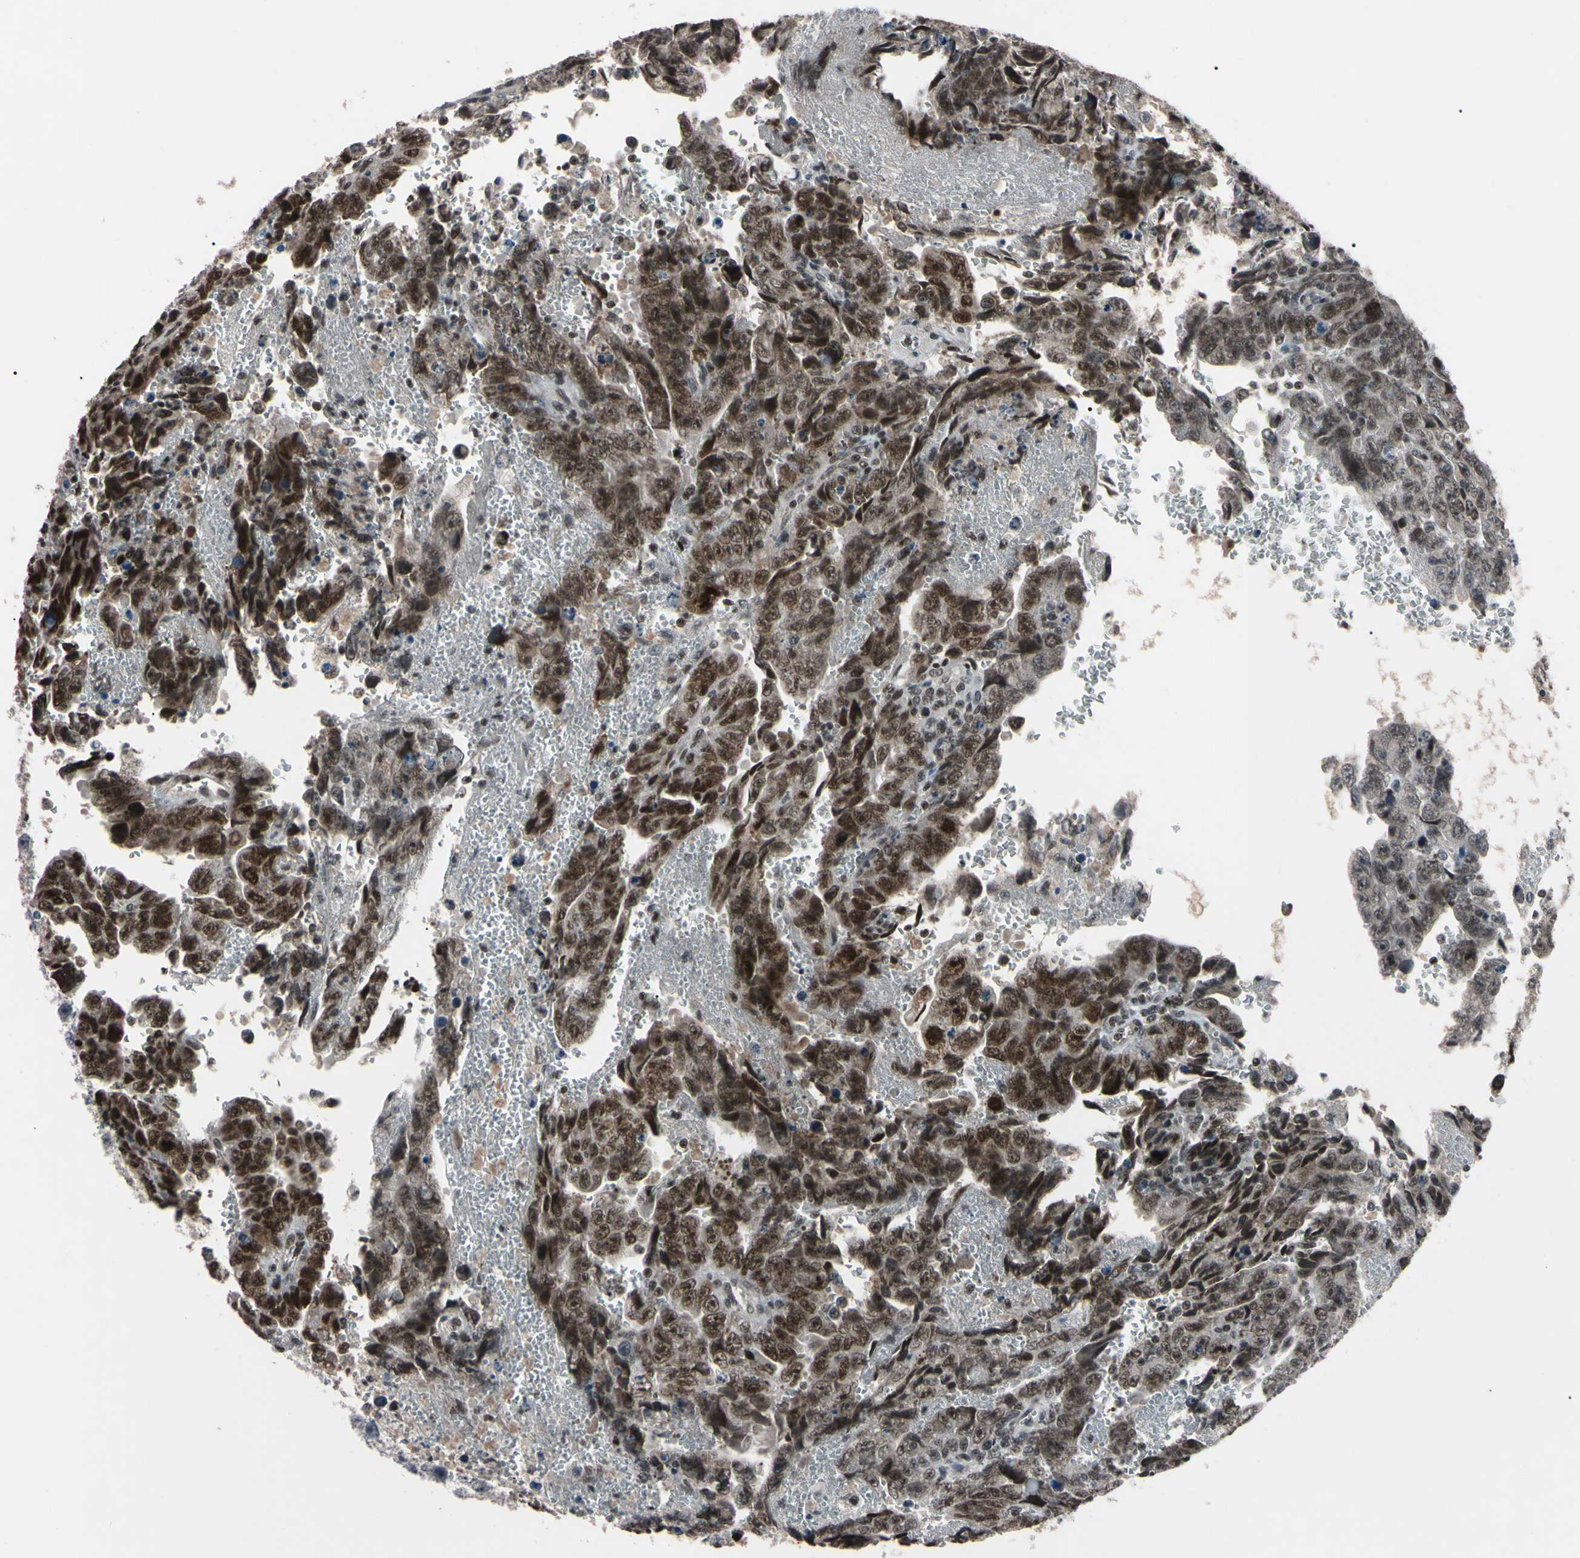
{"staining": {"intensity": "moderate", "quantity": ">75%", "location": "nuclear"}, "tissue": "testis cancer", "cell_type": "Tumor cells", "image_type": "cancer", "snomed": [{"axis": "morphology", "description": "Carcinoma, Embryonal, NOS"}, {"axis": "topography", "description": "Testis"}], "caption": "This photomicrograph displays immunohistochemistry (IHC) staining of testis cancer, with medium moderate nuclear positivity in approximately >75% of tumor cells.", "gene": "YY1", "patient": {"sex": "male", "age": 28}}